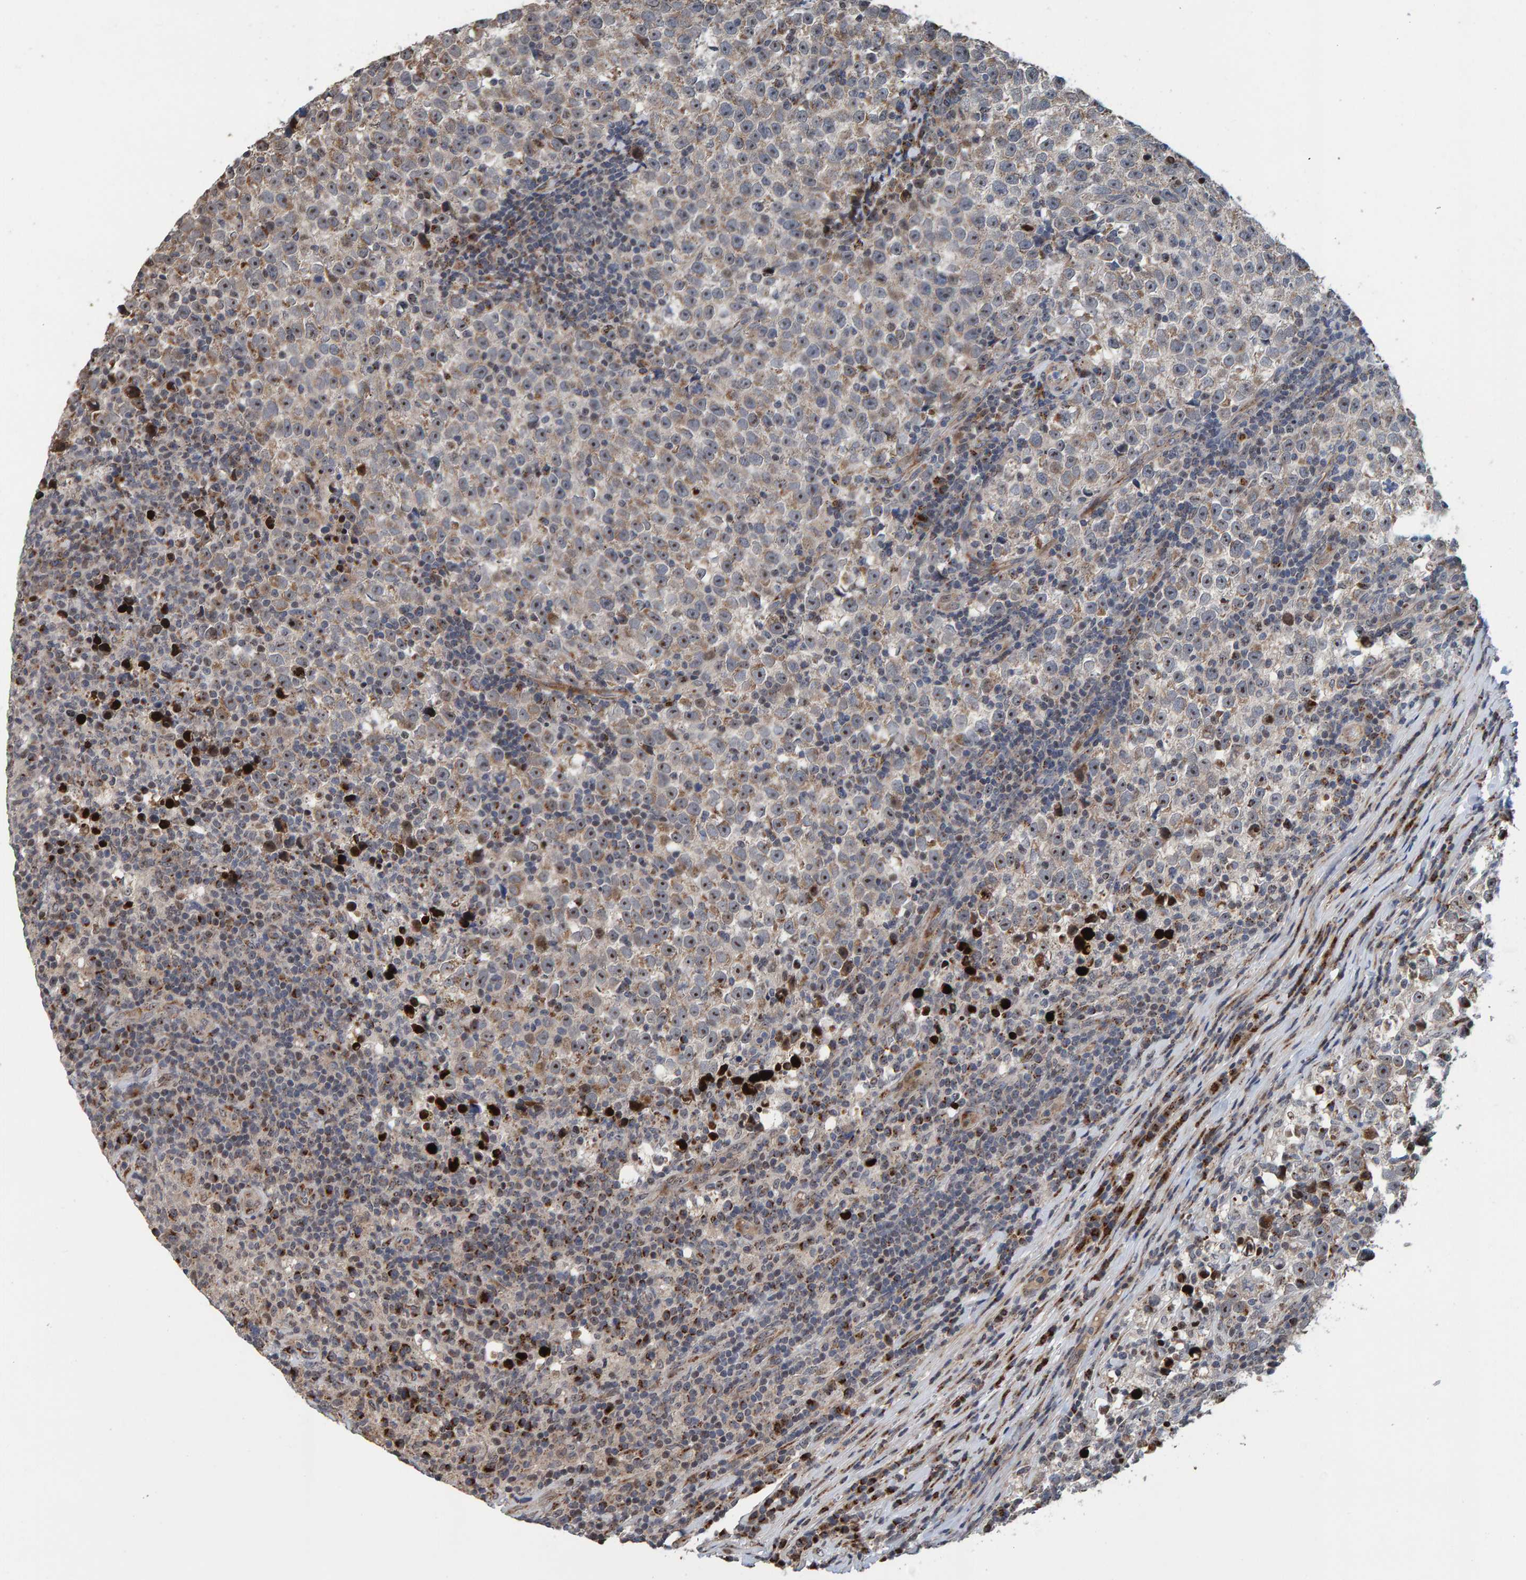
{"staining": {"intensity": "moderate", "quantity": "25%-75%", "location": "nuclear"}, "tissue": "testis cancer", "cell_type": "Tumor cells", "image_type": "cancer", "snomed": [{"axis": "morphology", "description": "Normal tissue, NOS"}, {"axis": "morphology", "description": "Seminoma, NOS"}, {"axis": "topography", "description": "Testis"}], "caption": "Immunohistochemistry of testis cancer (seminoma) shows medium levels of moderate nuclear expression in about 25%-75% of tumor cells. Immunohistochemistry (ihc) stains the protein in brown and the nuclei are stained blue.", "gene": "CCDC25", "patient": {"sex": "male", "age": 43}}